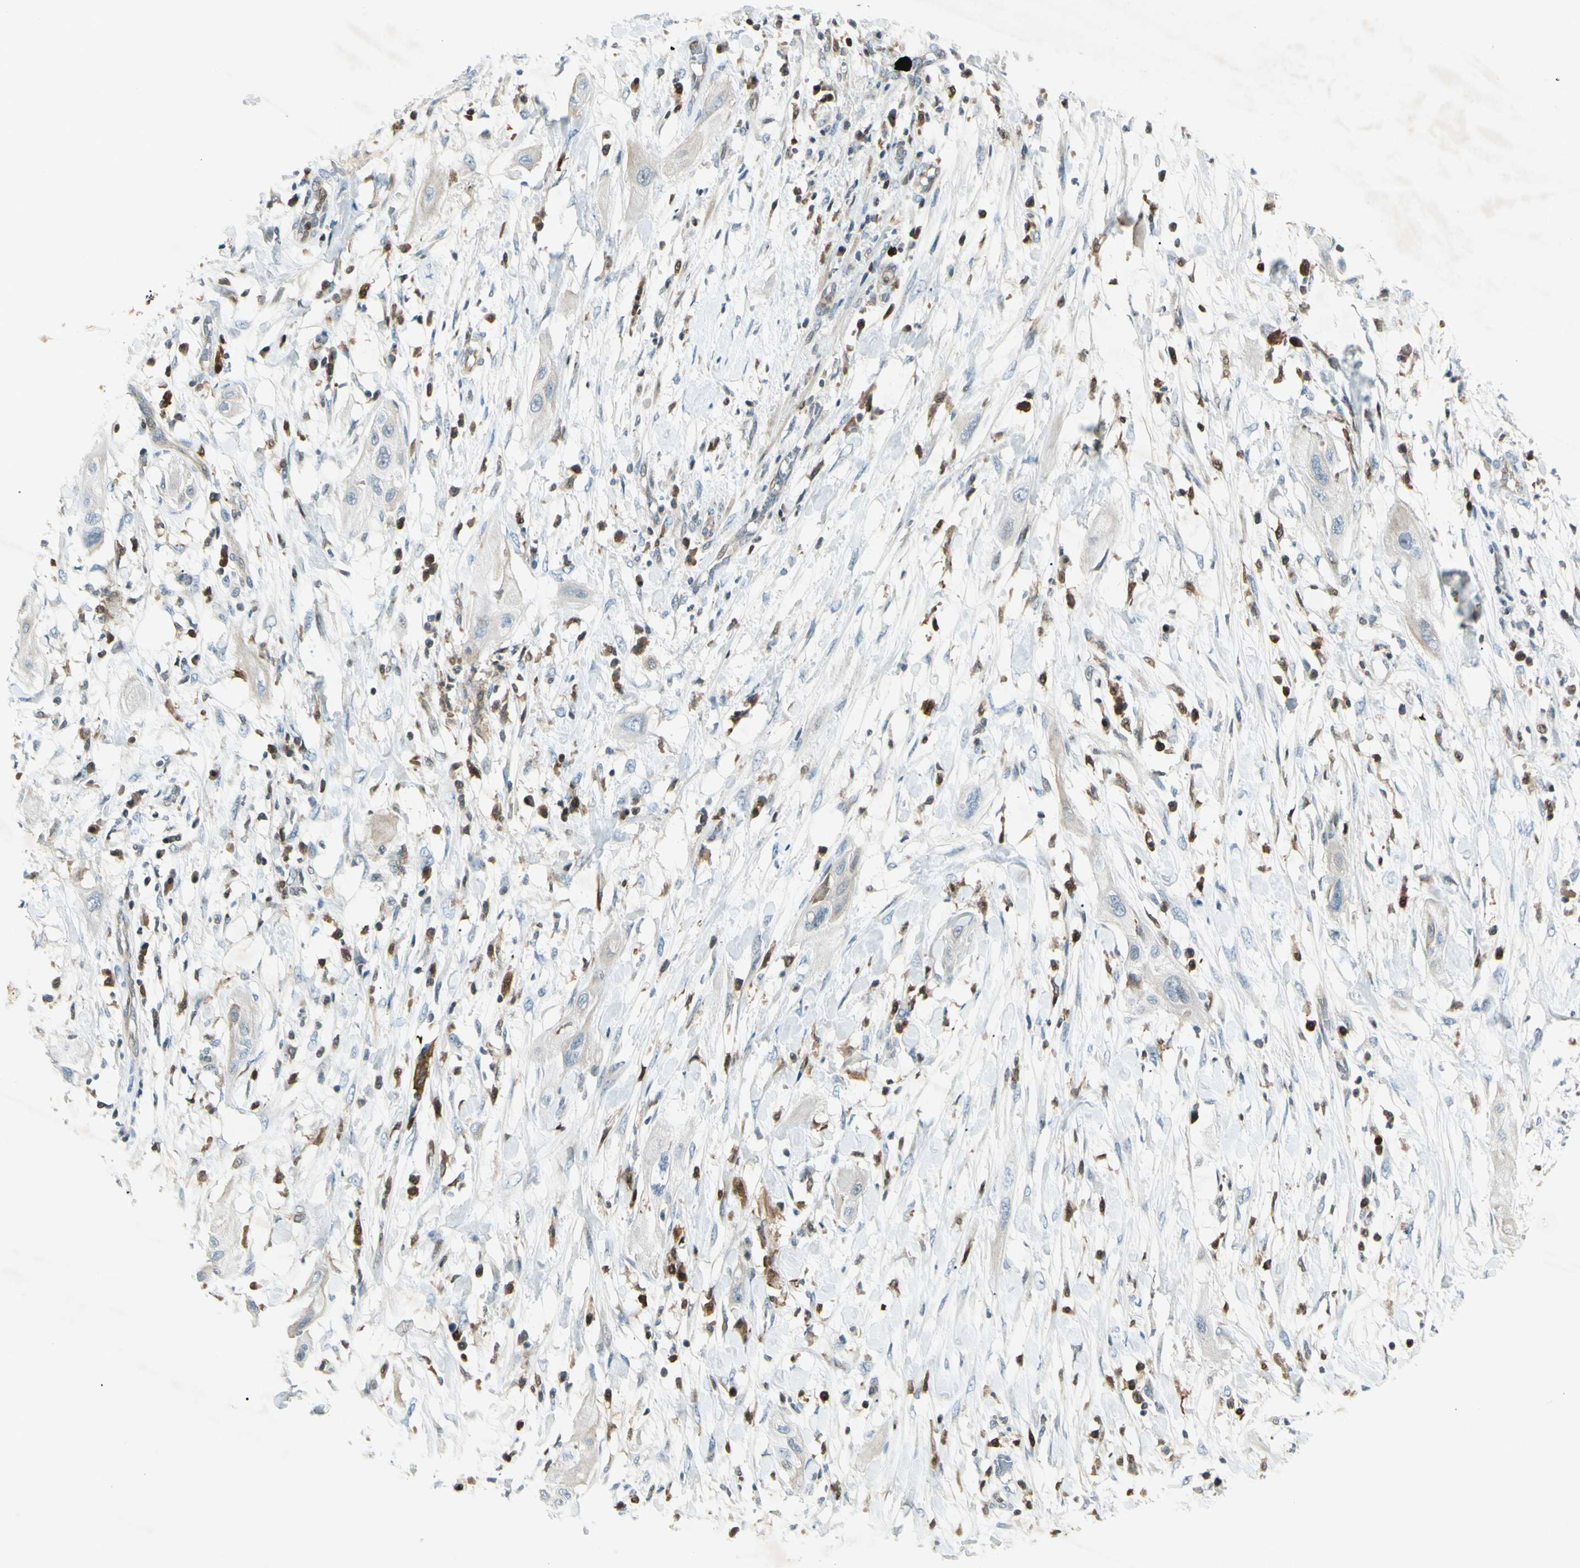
{"staining": {"intensity": "negative", "quantity": "none", "location": "none"}, "tissue": "lung cancer", "cell_type": "Tumor cells", "image_type": "cancer", "snomed": [{"axis": "morphology", "description": "Squamous cell carcinoma, NOS"}, {"axis": "topography", "description": "Lung"}], "caption": "Tumor cells are negative for protein expression in human lung cancer (squamous cell carcinoma). The staining is performed using DAB brown chromogen with nuclei counter-stained in using hematoxylin.", "gene": "C1orf159", "patient": {"sex": "female", "age": 47}}